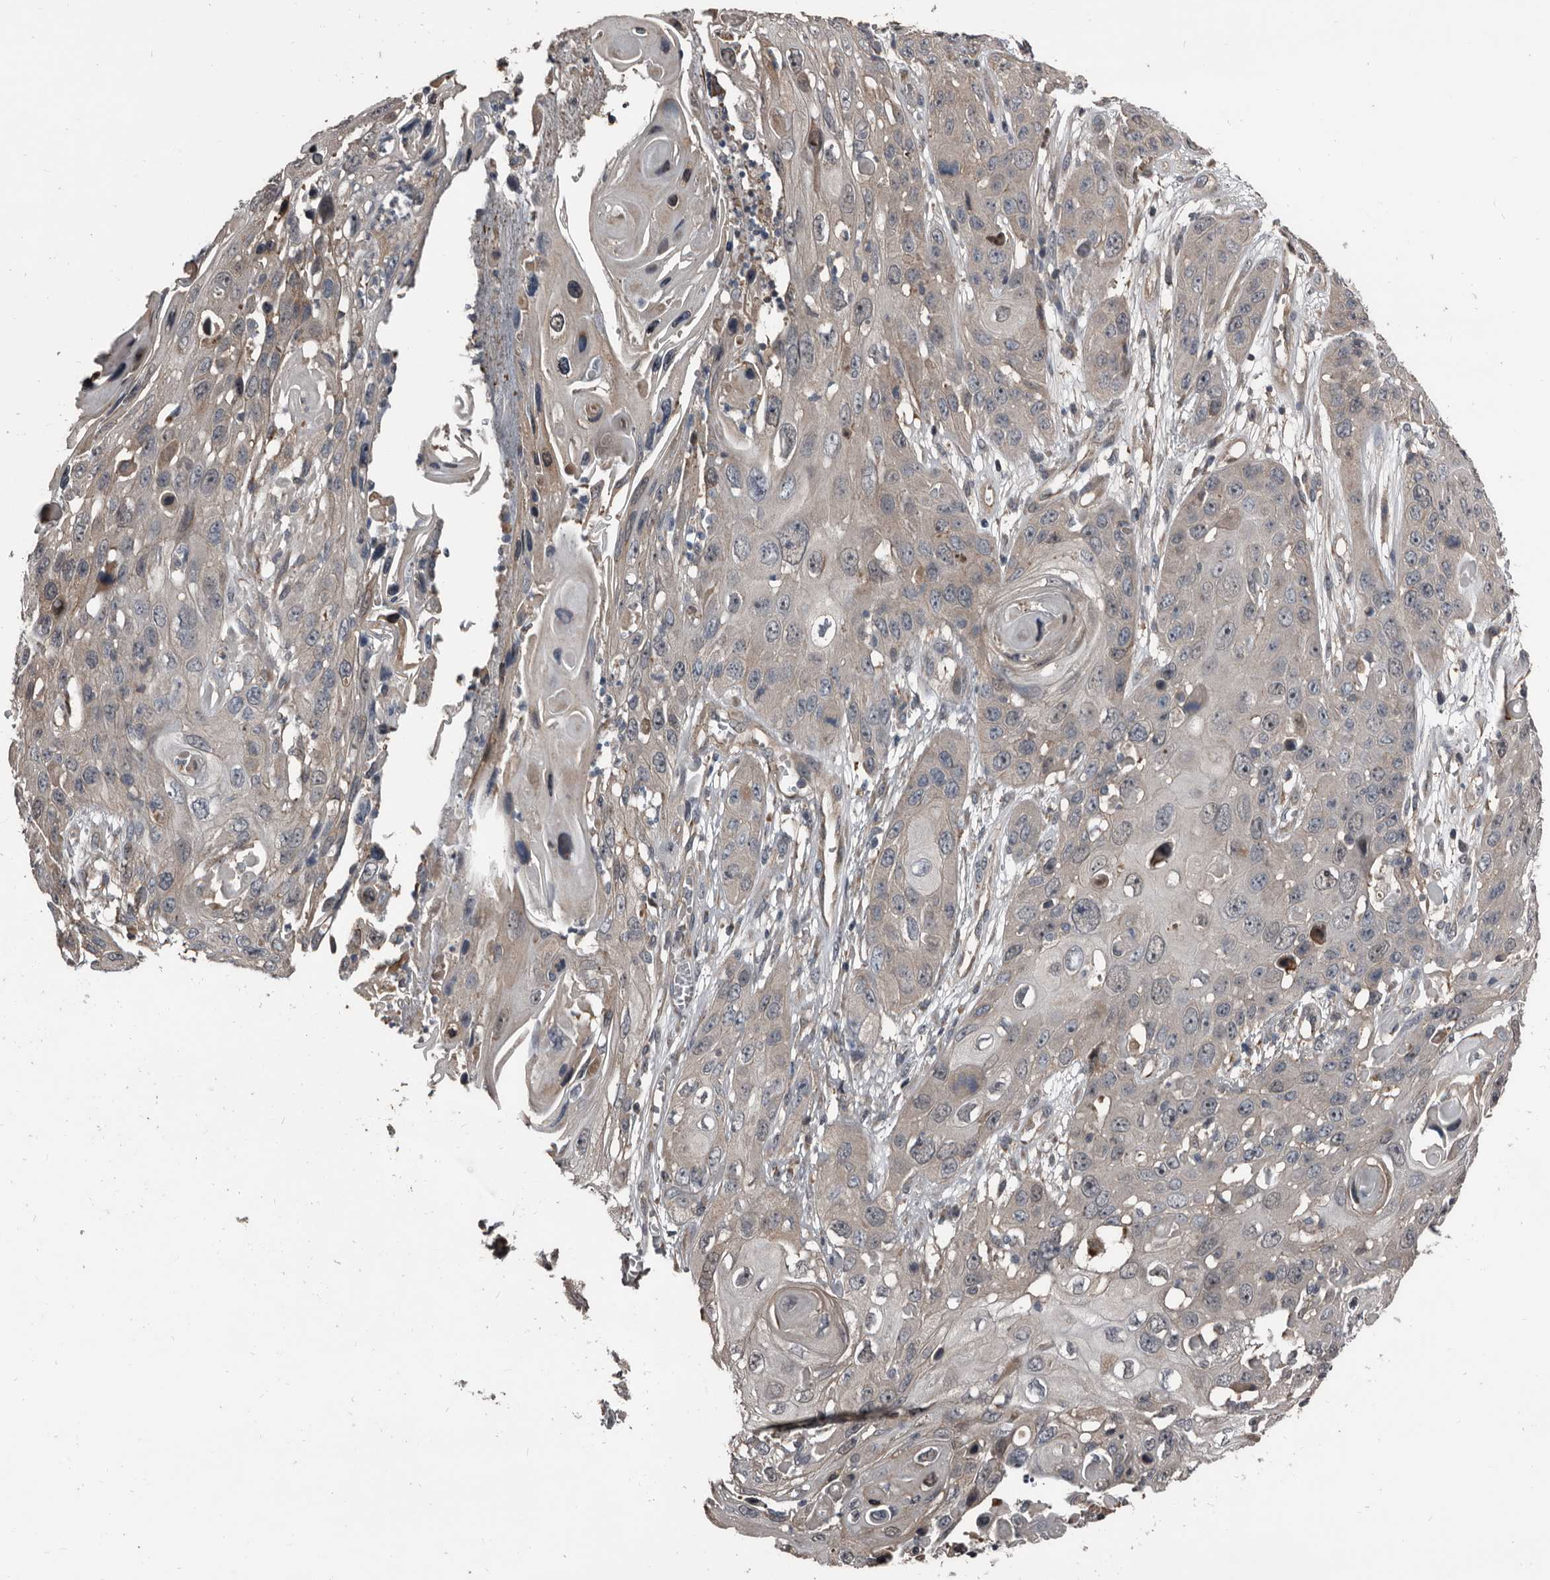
{"staining": {"intensity": "weak", "quantity": "<25%", "location": "cytoplasmic/membranous"}, "tissue": "skin cancer", "cell_type": "Tumor cells", "image_type": "cancer", "snomed": [{"axis": "morphology", "description": "Squamous cell carcinoma, NOS"}, {"axis": "topography", "description": "Skin"}], "caption": "Image shows no protein expression in tumor cells of skin cancer tissue. (Brightfield microscopy of DAB immunohistochemistry (IHC) at high magnification).", "gene": "DHPS", "patient": {"sex": "male", "age": 55}}